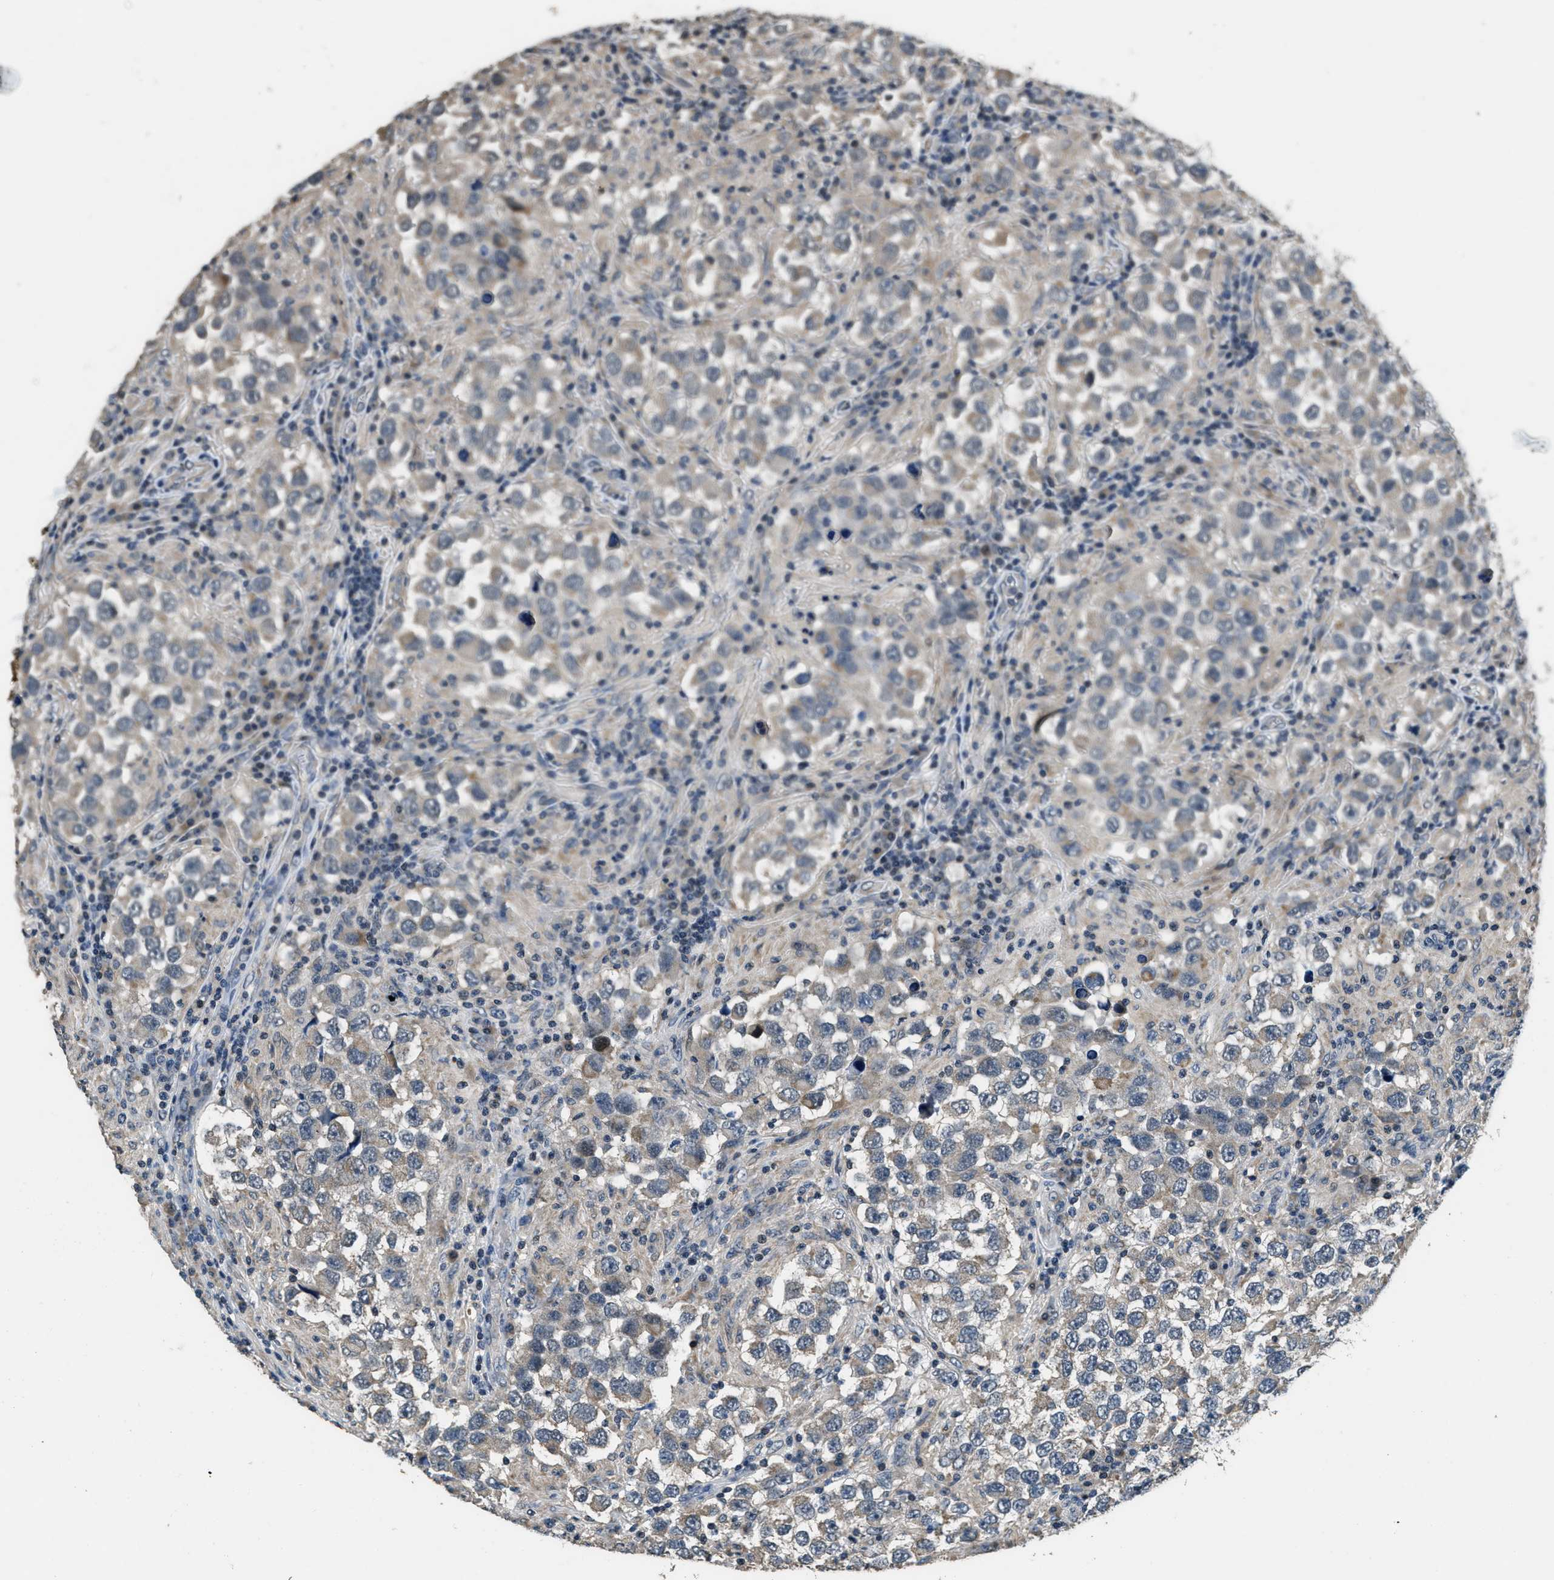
{"staining": {"intensity": "weak", "quantity": ">75%", "location": "cytoplasmic/membranous"}, "tissue": "testis cancer", "cell_type": "Tumor cells", "image_type": "cancer", "snomed": [{"axis": "morphology", "description": "Carcinoma, Embryonal, NOS"}, {"axis": "topography", "description": "Testis"}], "caption": "There is low levels of weak cytoplasmic/membranous positivity in tumor cells of embryonal carcinoma (testis), as demonstrated by immunohistochemical staining (brown color).", "gene": "NAT1", "patient": {"sex": "male", "age": 21}}